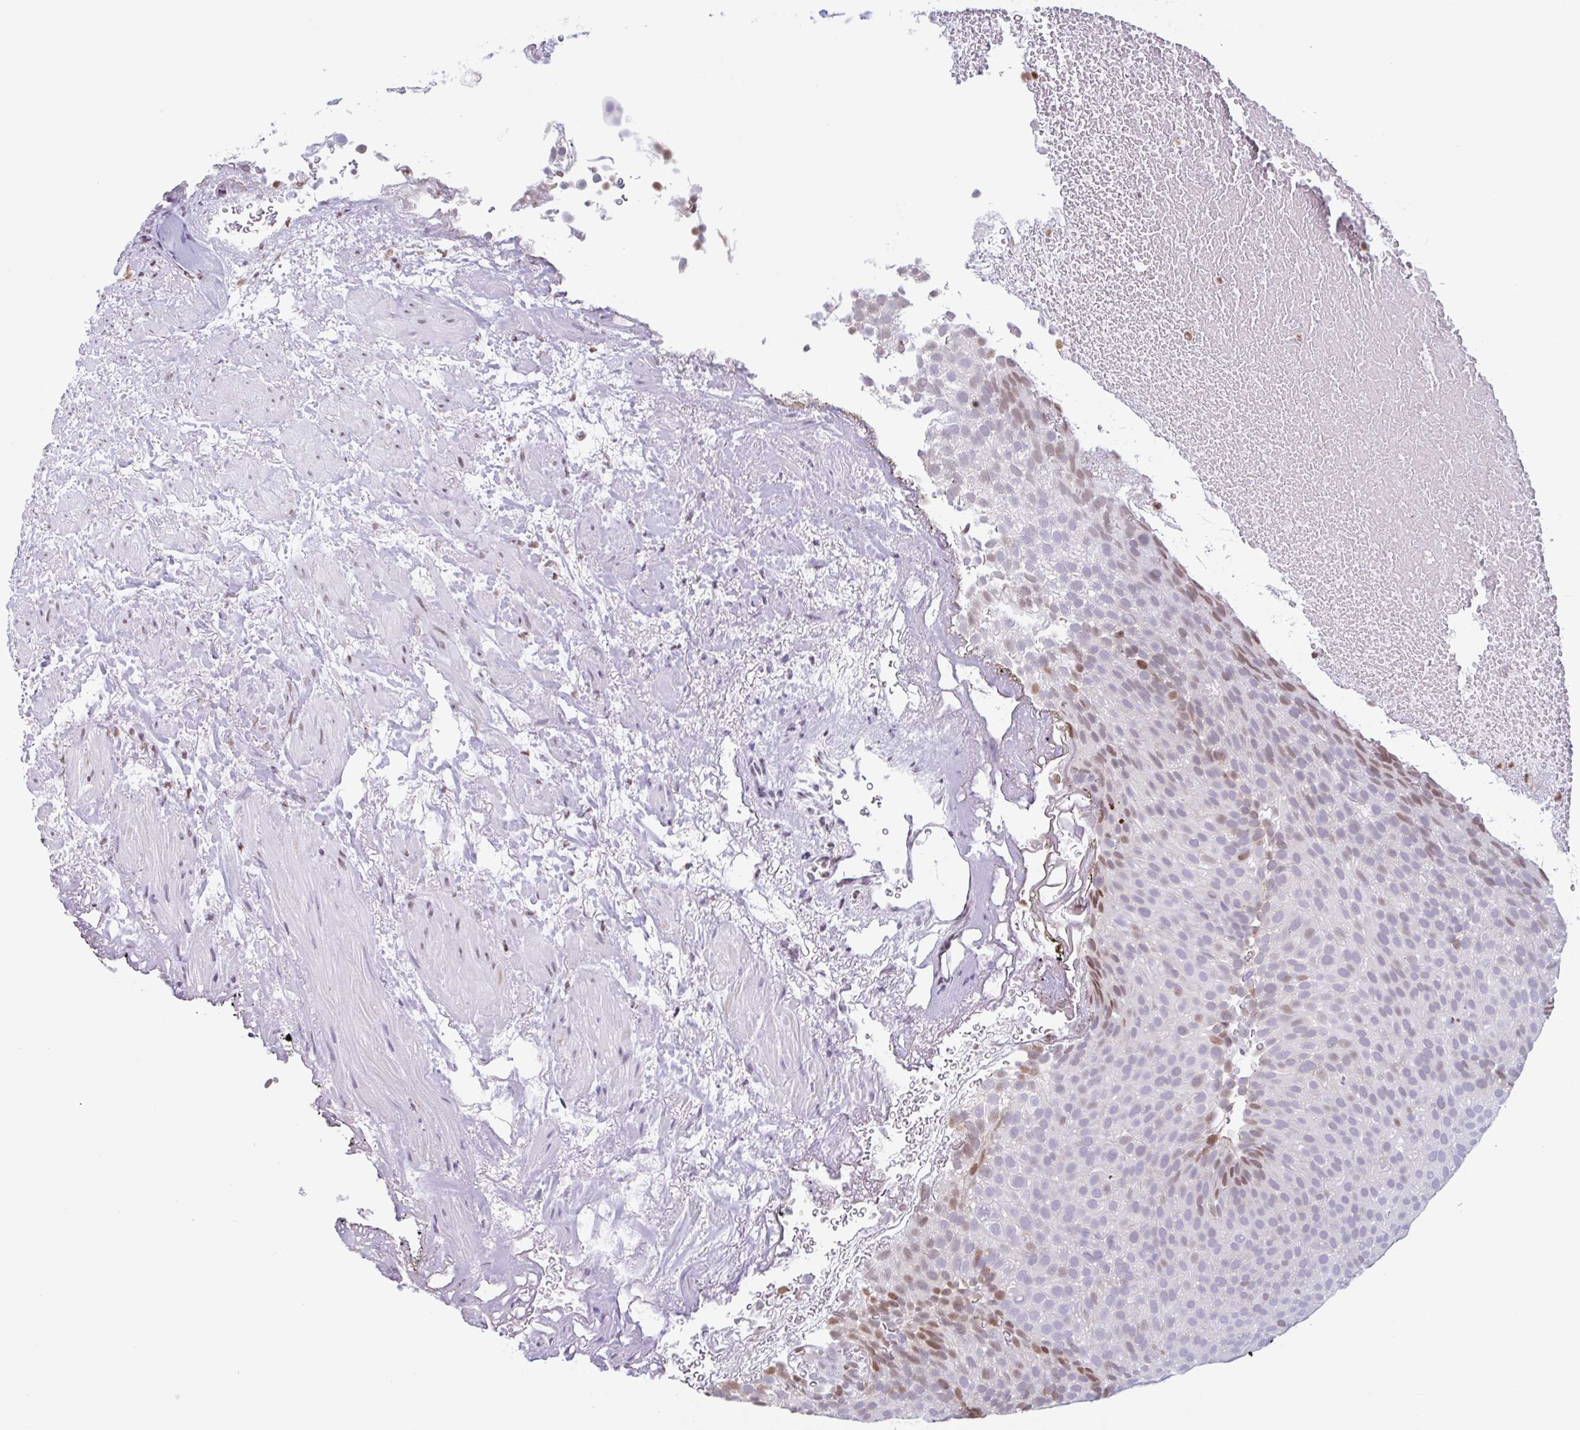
{"staining": {"intensity": "moderate", "quantity": "25%-75%", "location": "nuclear"}, "tissue": "urothelial cancer", "cell_type": "Tumor cells", "image_type": "cancer", "snomed": [{"axis": "morphology", "description": "Urothelial carcinoma, Low grade"}, {"axis": "topography", "description": "Urinary bladder"}], "caption": "Moderate nuclear staining for a protein is appreciated in approximately 25%-75% of tumor cells of low-grade urothelial carcinoma using IHC.", "gene": "NOL6", "patient": {"sex": "male", "age": 78}}